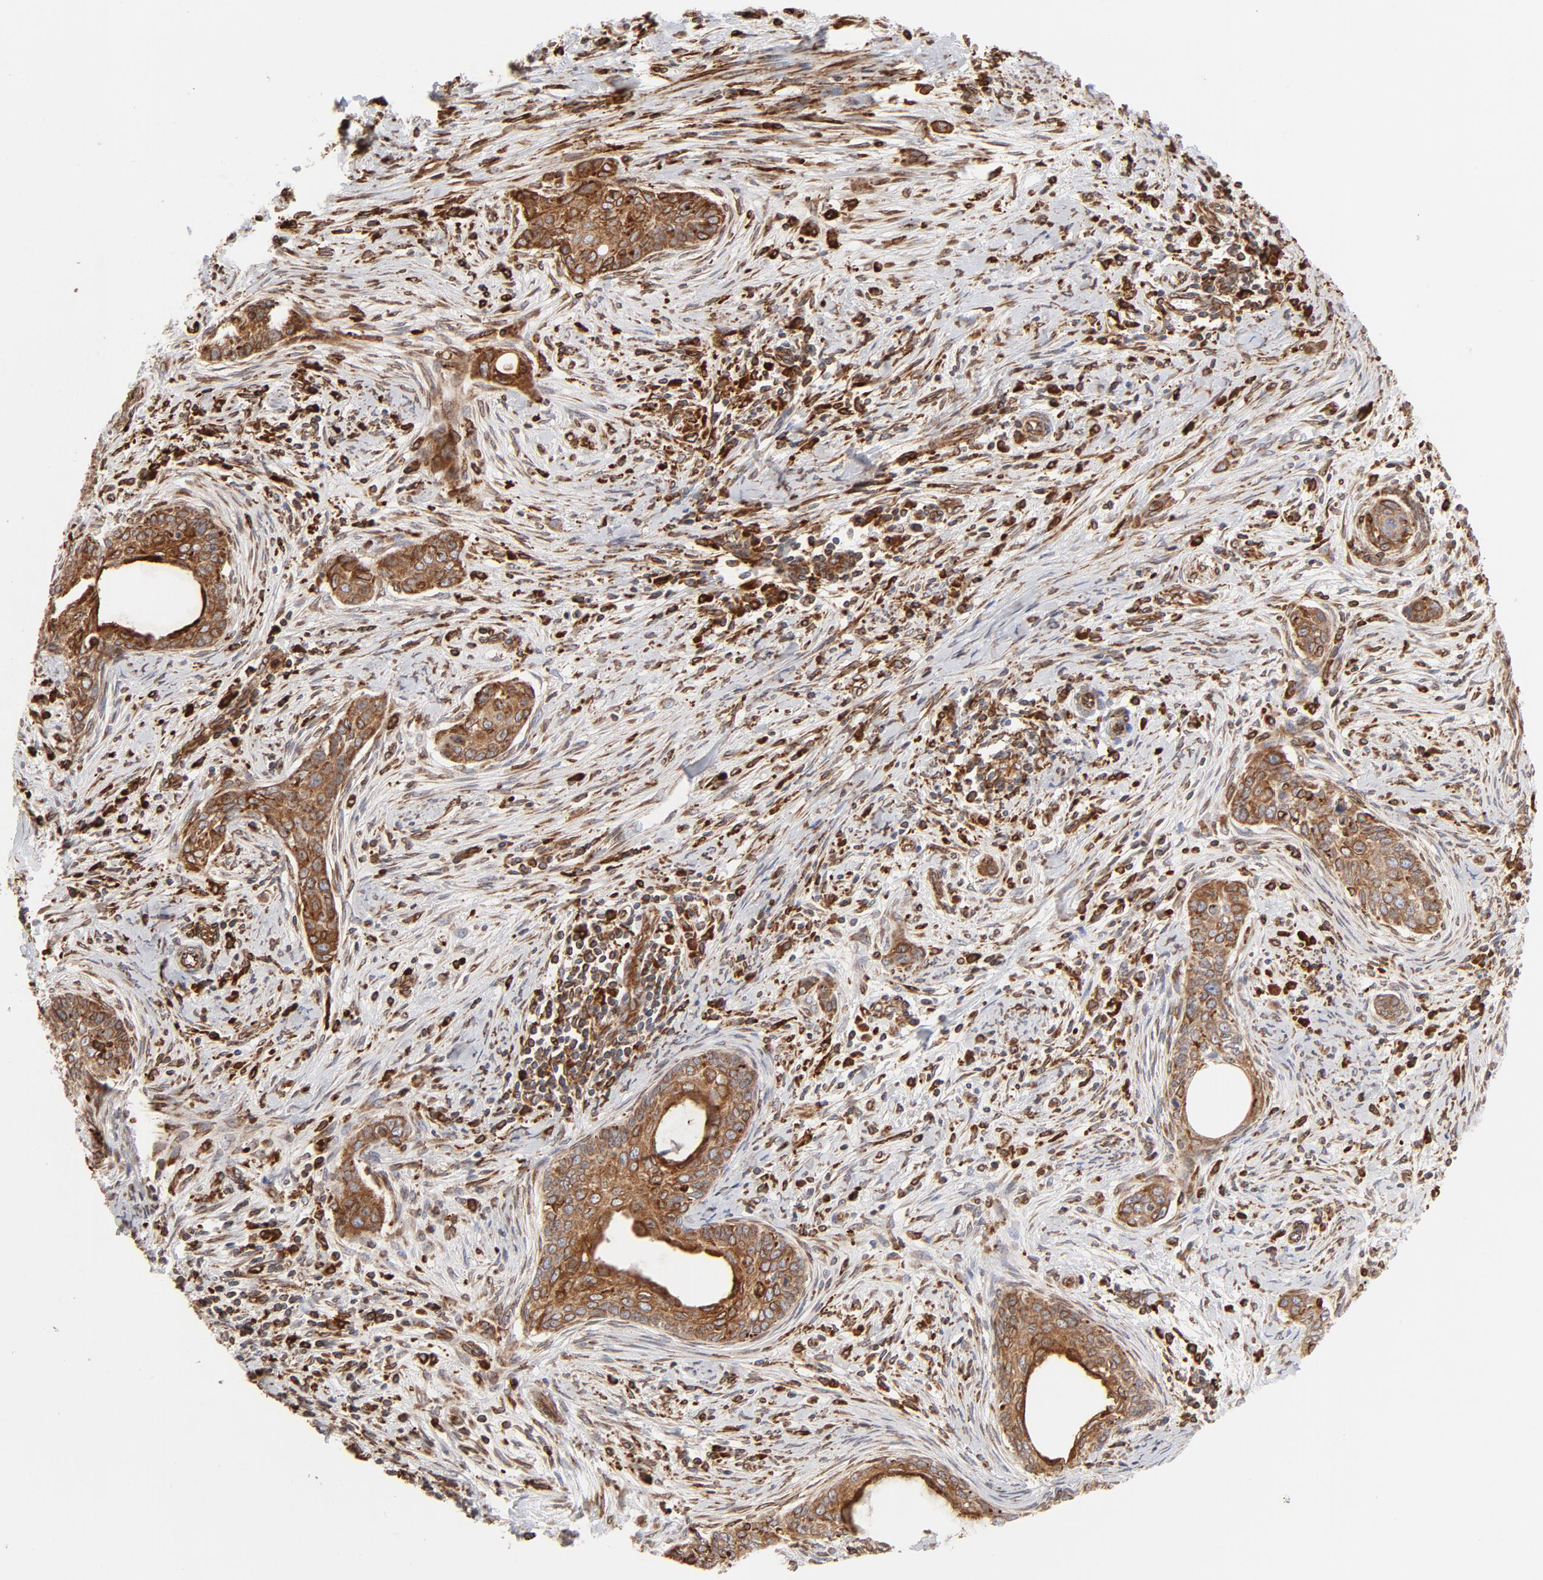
{"staining": {"intensity": "strong", "quantity": ">75%", "location": "cytoplasmic/membranous"}, "tissue": "cervical cancer", "cell_type": "Tumor cells", "image_type": "cancer", "snomed": [{"axis": "morphology", "description": "Squamous cell carcinoma, NOS"}, {"axis": "topography", "description": "Cervix"}], "caption": "A high amount of strong cytoplasmic/membranous positivity is identified in approximately >75% of tumor cells in cervical cancer (squamous cell carcinoma) tissue.", "gene": "CANX", "patient": {"sex": "female", "age": 33}}